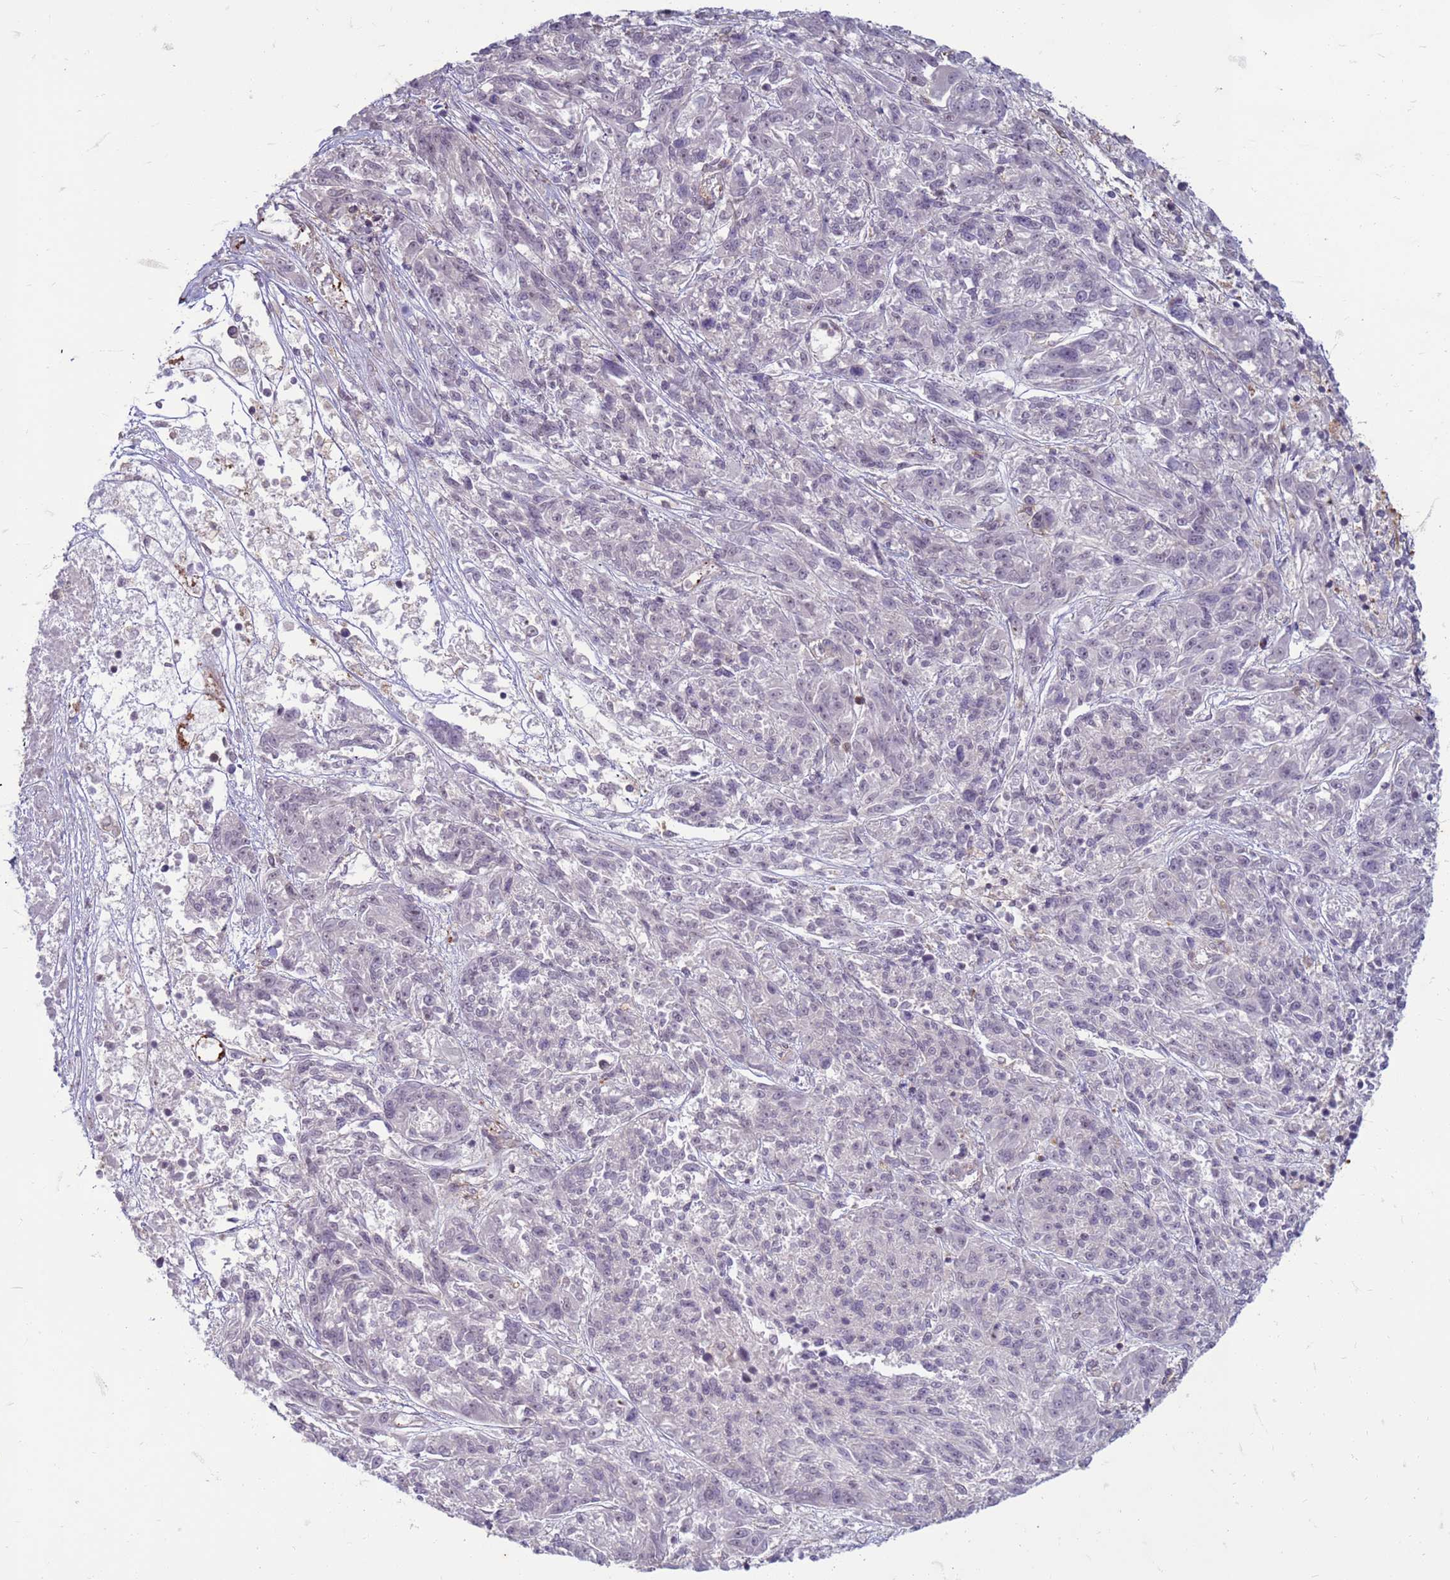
{"staining": {"intensity": "negative", "quantity": "none", "location": "none"}, "tissue": "melanoma", "cell_type": "Tumor cells", "image_type": "cancer", "snomed": [{"axis": "morphology", "description": "Malignant melanoma, NOS"}, {"axis": "topography", "description": "Skin"}], "caption": "Tumor cells are negative for brown protein staining in melanoma.", "gene": "SLC15A3", "patient": {"sex": "male", "age": 53}}